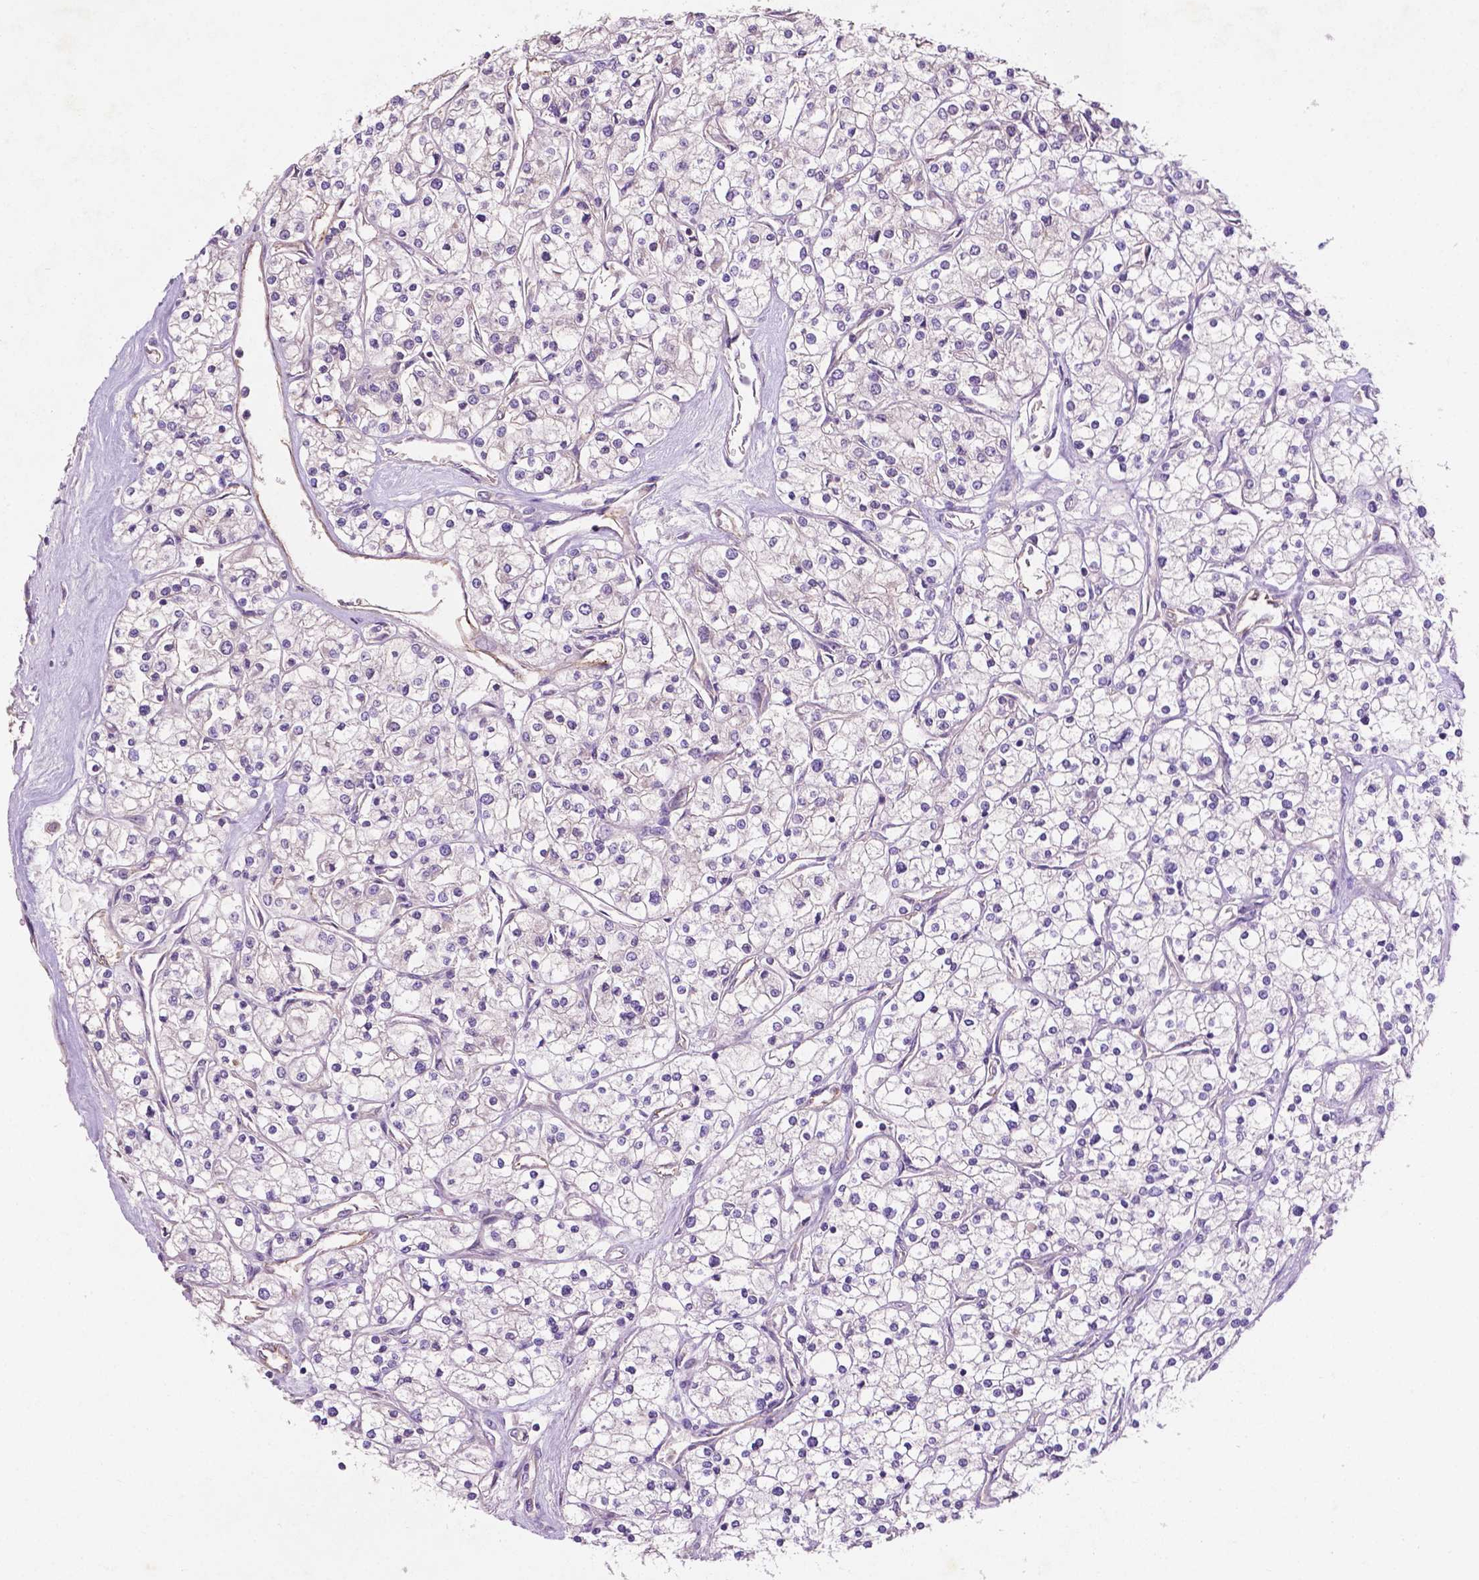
{"staining": {"intensity": "negative", "quantity": "none", "location": "none"}, "tissue": "renal cancer", "cell_type": "Tumor cells", "image_type": "cancer", "snomed": [{"axis": "morphology", "description": "Adenocarcinoma, NOS"}, {"axis": "topography", "description": "Kidney"}], "caption": "The histopathology image reveals no staining of tumor cells in adenocarcinoma (renal). (DAB (3,3'-diaminobenzidine) immunohistochemistry (IHC) with hematoxylin counter stain).", "gene": "ARL5C", "patient": {"sex": "male", "age": 80}}